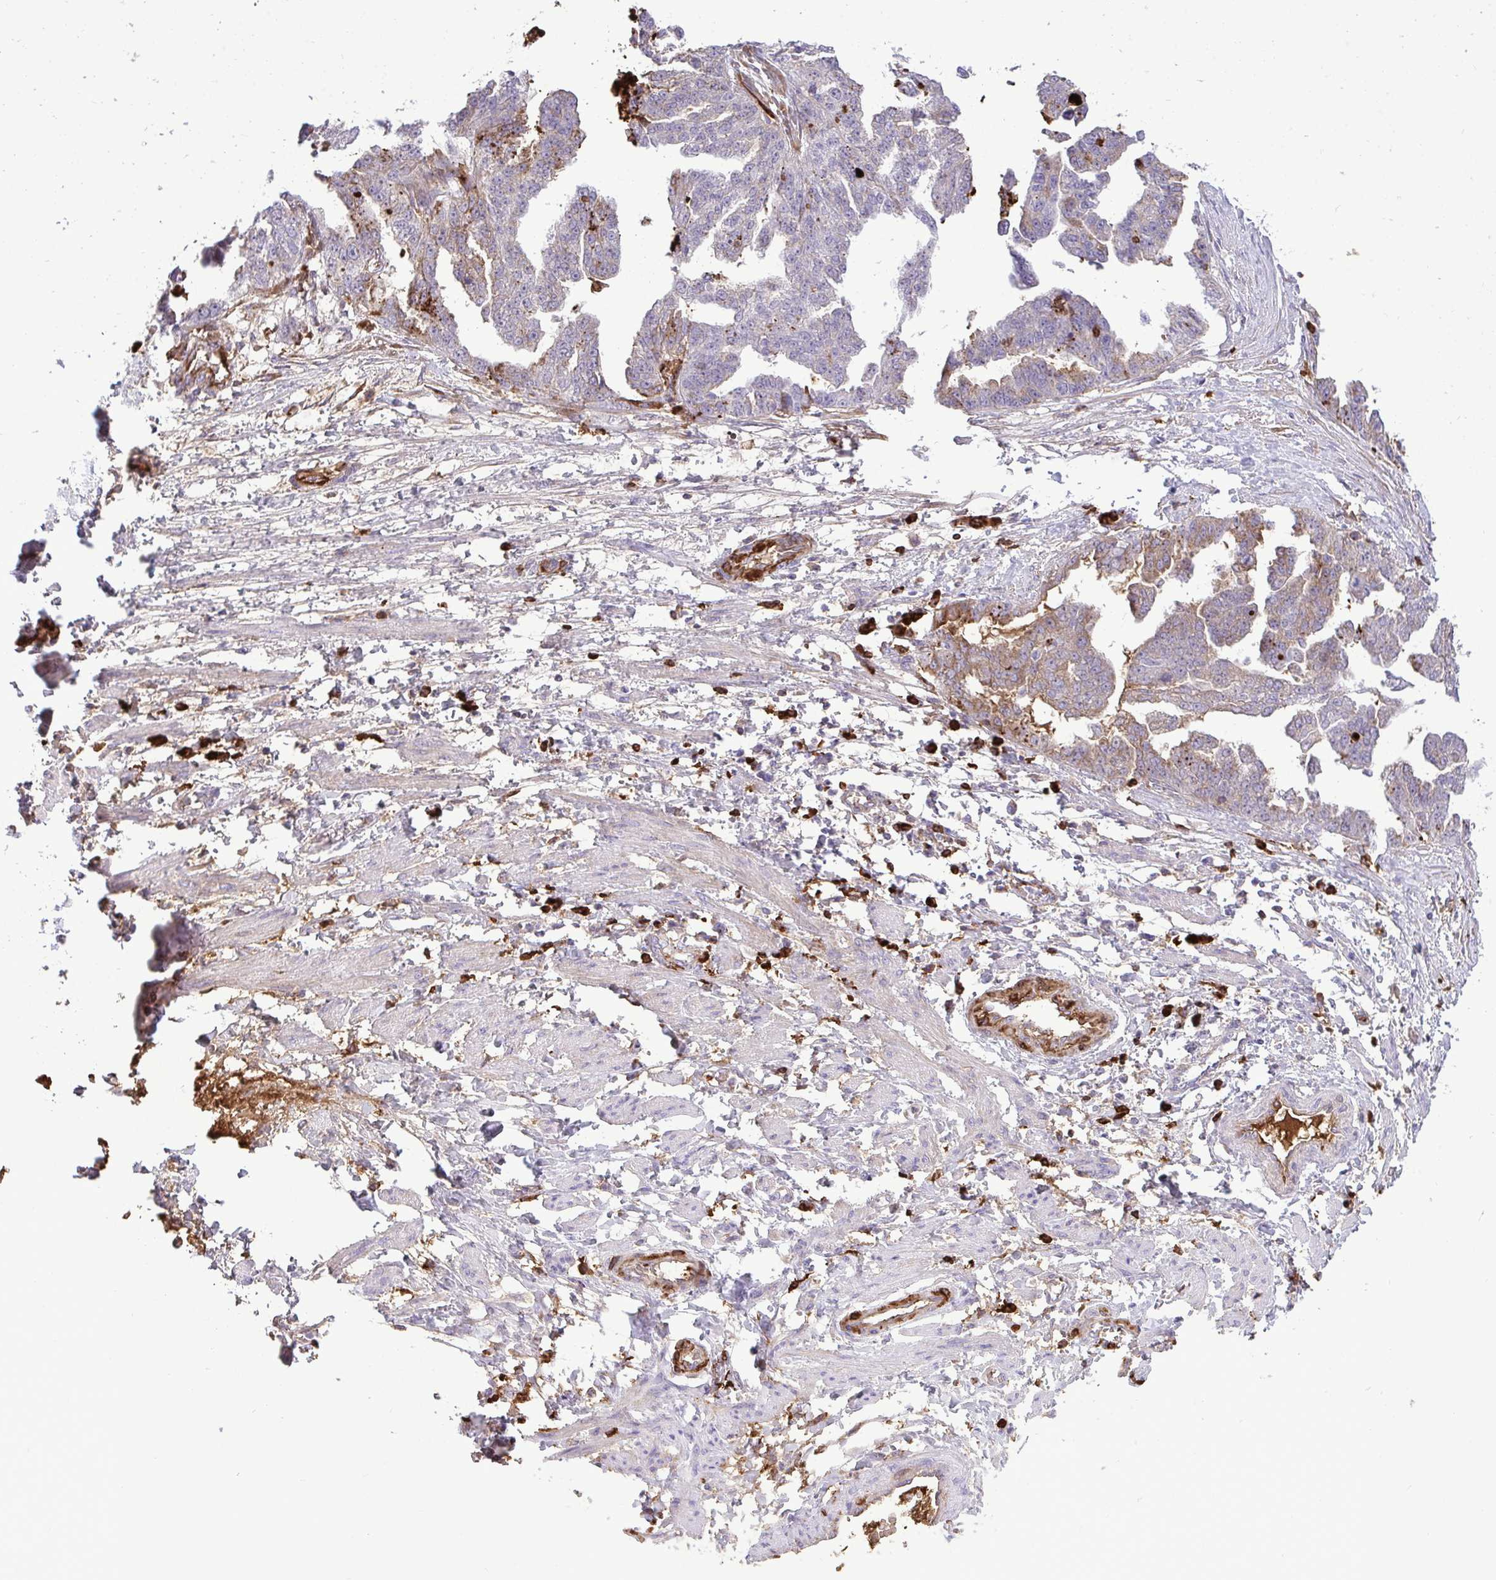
{"staining": {"intensity": "moderate", "quantity": "<25%", "location": "cytoplasmic/membranous"}, "tissue": "ovarian cancer", "cell_type": "Tumor cells", "image_type": "cancer", "snomed": [{"axis": "morphology", "description": "Cystadenocarcinoma, serous, NOS"}, {"axis": "topography", "description": "Ovary"}], "caption": "Immunohistochemistry (IHC) (DAB) staining of human ovarian cancer (serous cystadenocarcinoma) reveals moderate cytoplasmic/membranous protein expression in approximately <25% of tumor cells. Using DAB (brown) and hematoxylin (blue) stains, captured at high magnification using brightfield microscopy.", "gene": "F2", "patient": {"sex": "female", "age": 58}}